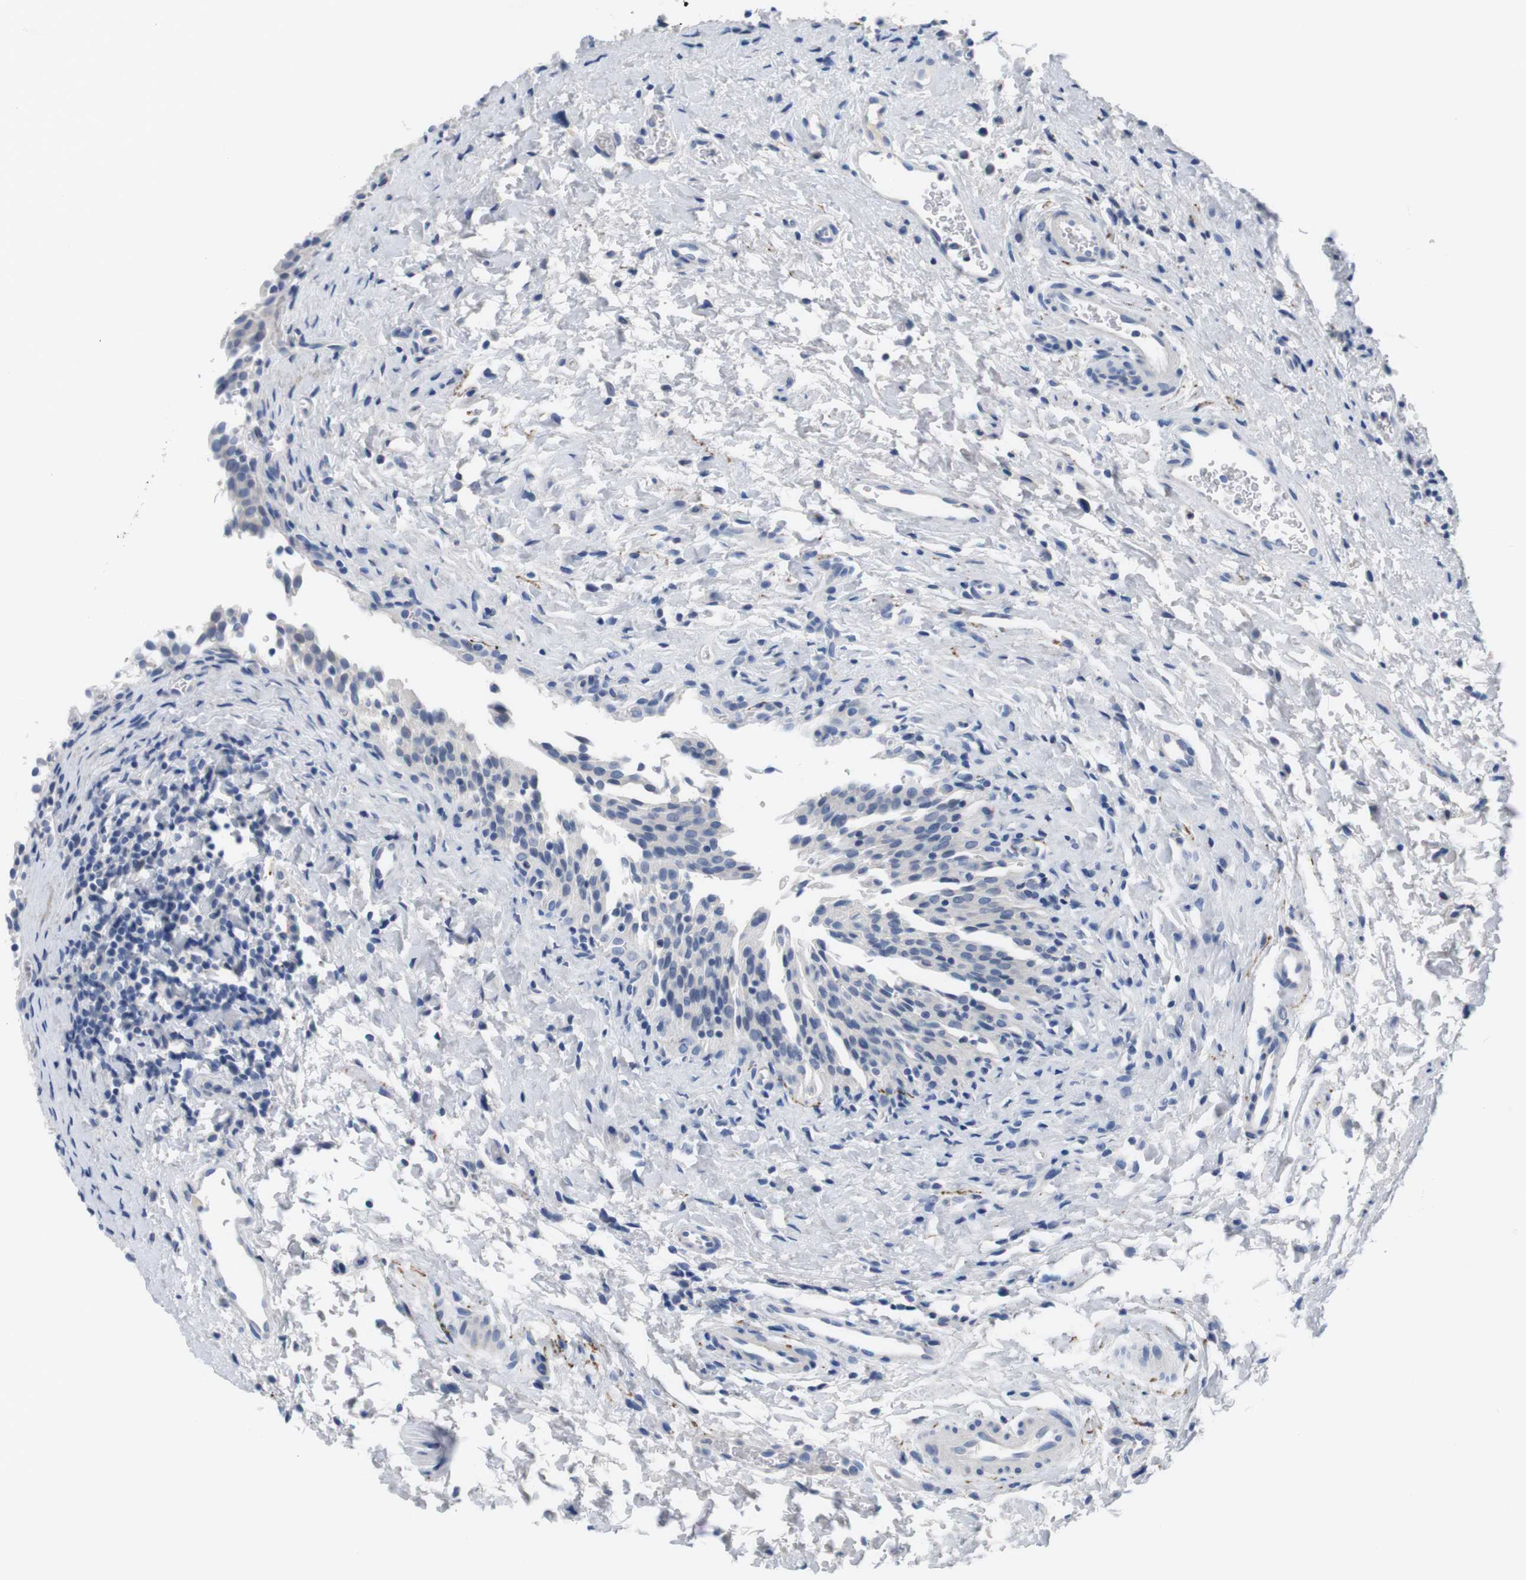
{"staining": {"intensity": "negative", "quantity": "none", "location": "none"}, "tissue": "urinary bladder", "cell_type": "Urothelial cells", "image_type": "normal", "snomed": [{"axis": "morphology", "description": "Normal tissue, NOS"}, {"axis": "topography", "description": "Urinary bladder"}], "caption": "High magnification brightfield microscopy of benign urinary bladder stained with DAB (3,3'-diaminobenzidine) (brown) and counterstained with hematoxylin (blue): urothelial cells show no significant expression.", "gene": "MAP6", "patient": {"sex": "male", "age": 51}}